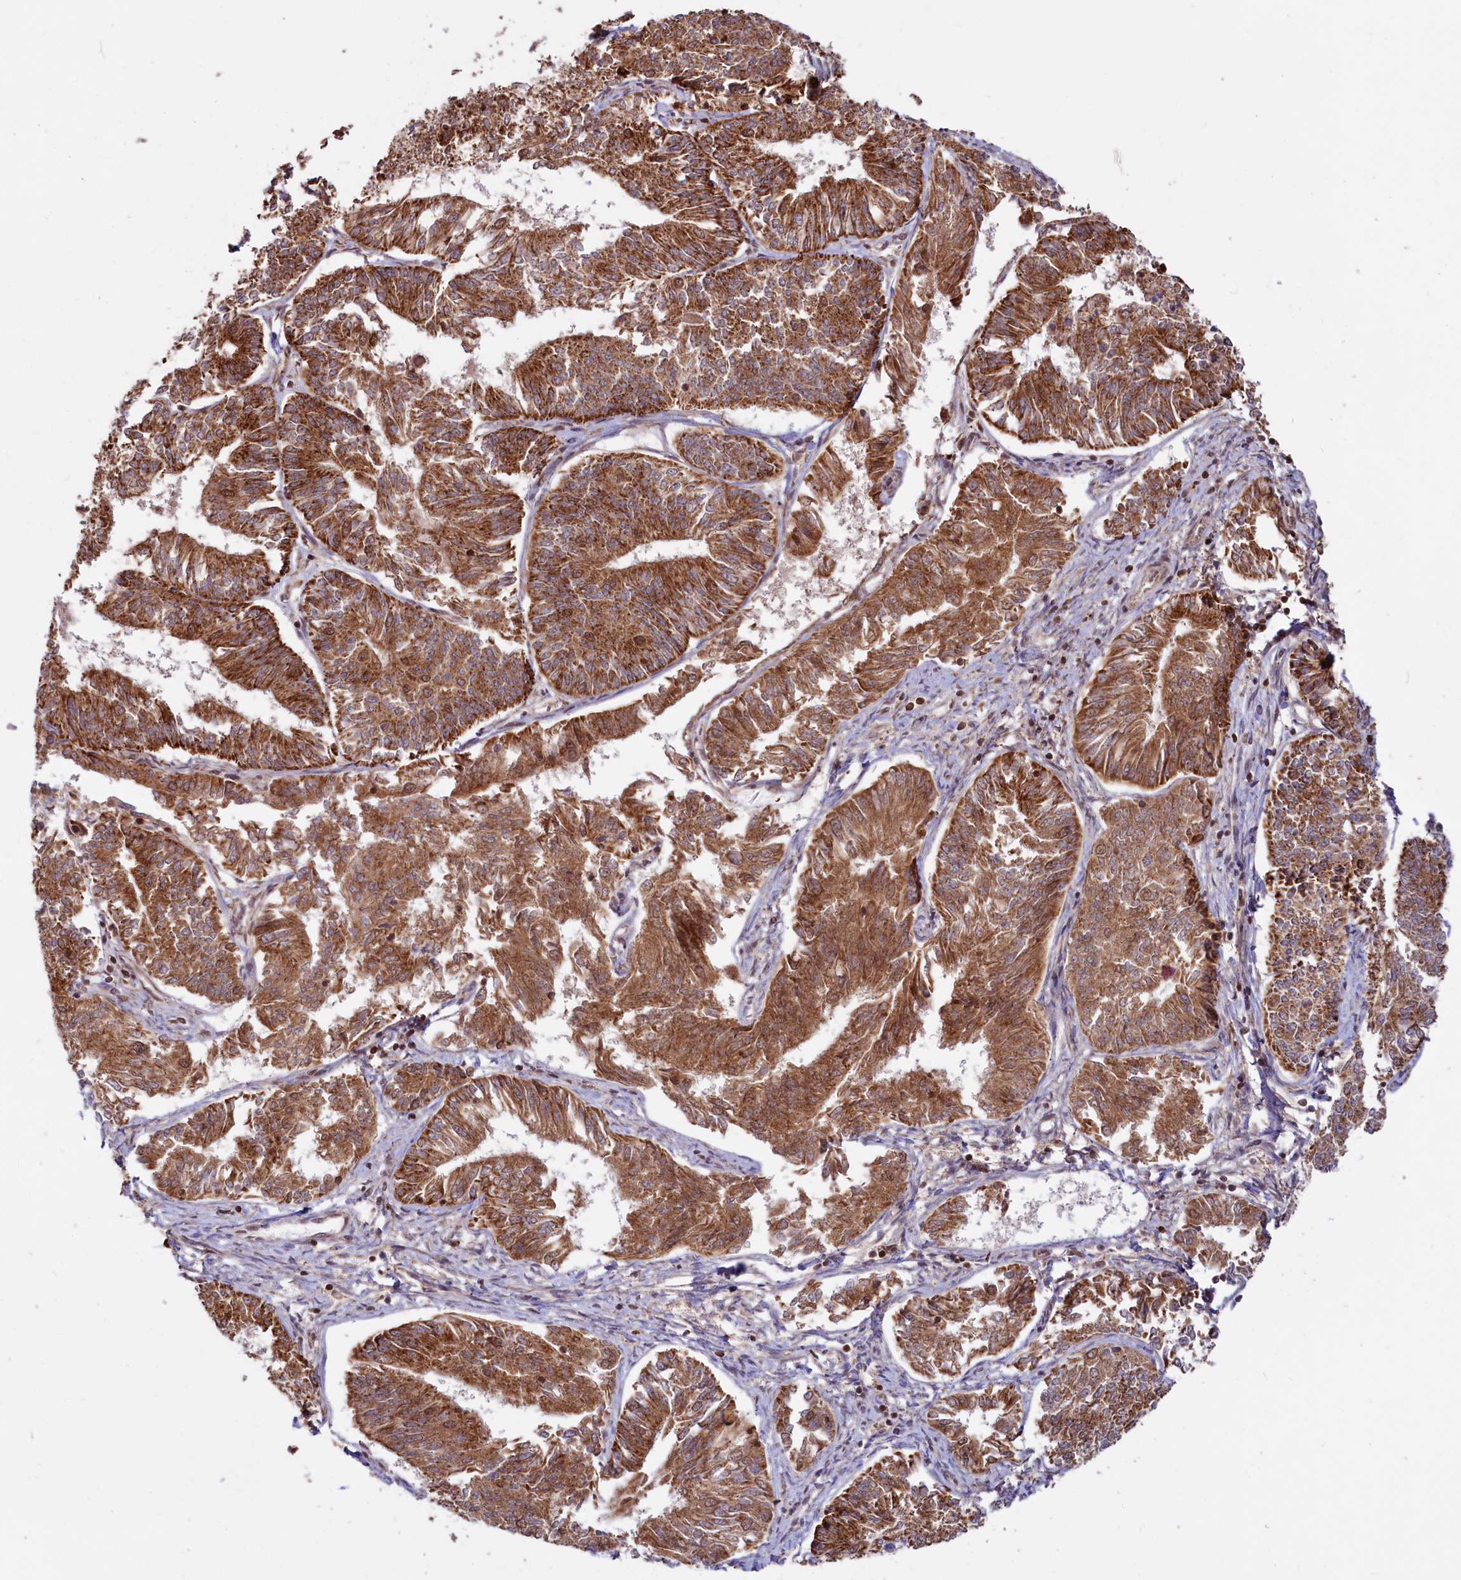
{"staining": {"intensity": "strong", "quantity": ">75%", "location": "cytoplasmic/membranous"}, "tissue": "endometrial cancer", "cell_type": "Tumor cells", "image_type": "cancer", "snomed": [{"axis": "morphology", "description": "Adenocarcinoma, NOS"}, {"axis": "topography", "description": "Endometrium"}], "caption": "This image exhibits immunohistochemistry staining of adenocarcinoma (endometrial), with high strong cytoplasmic/membranous positivity in approximately >75% of tumor cells.", "gene": "PHC3", "patient": {"sex": "female", "age": 58}}